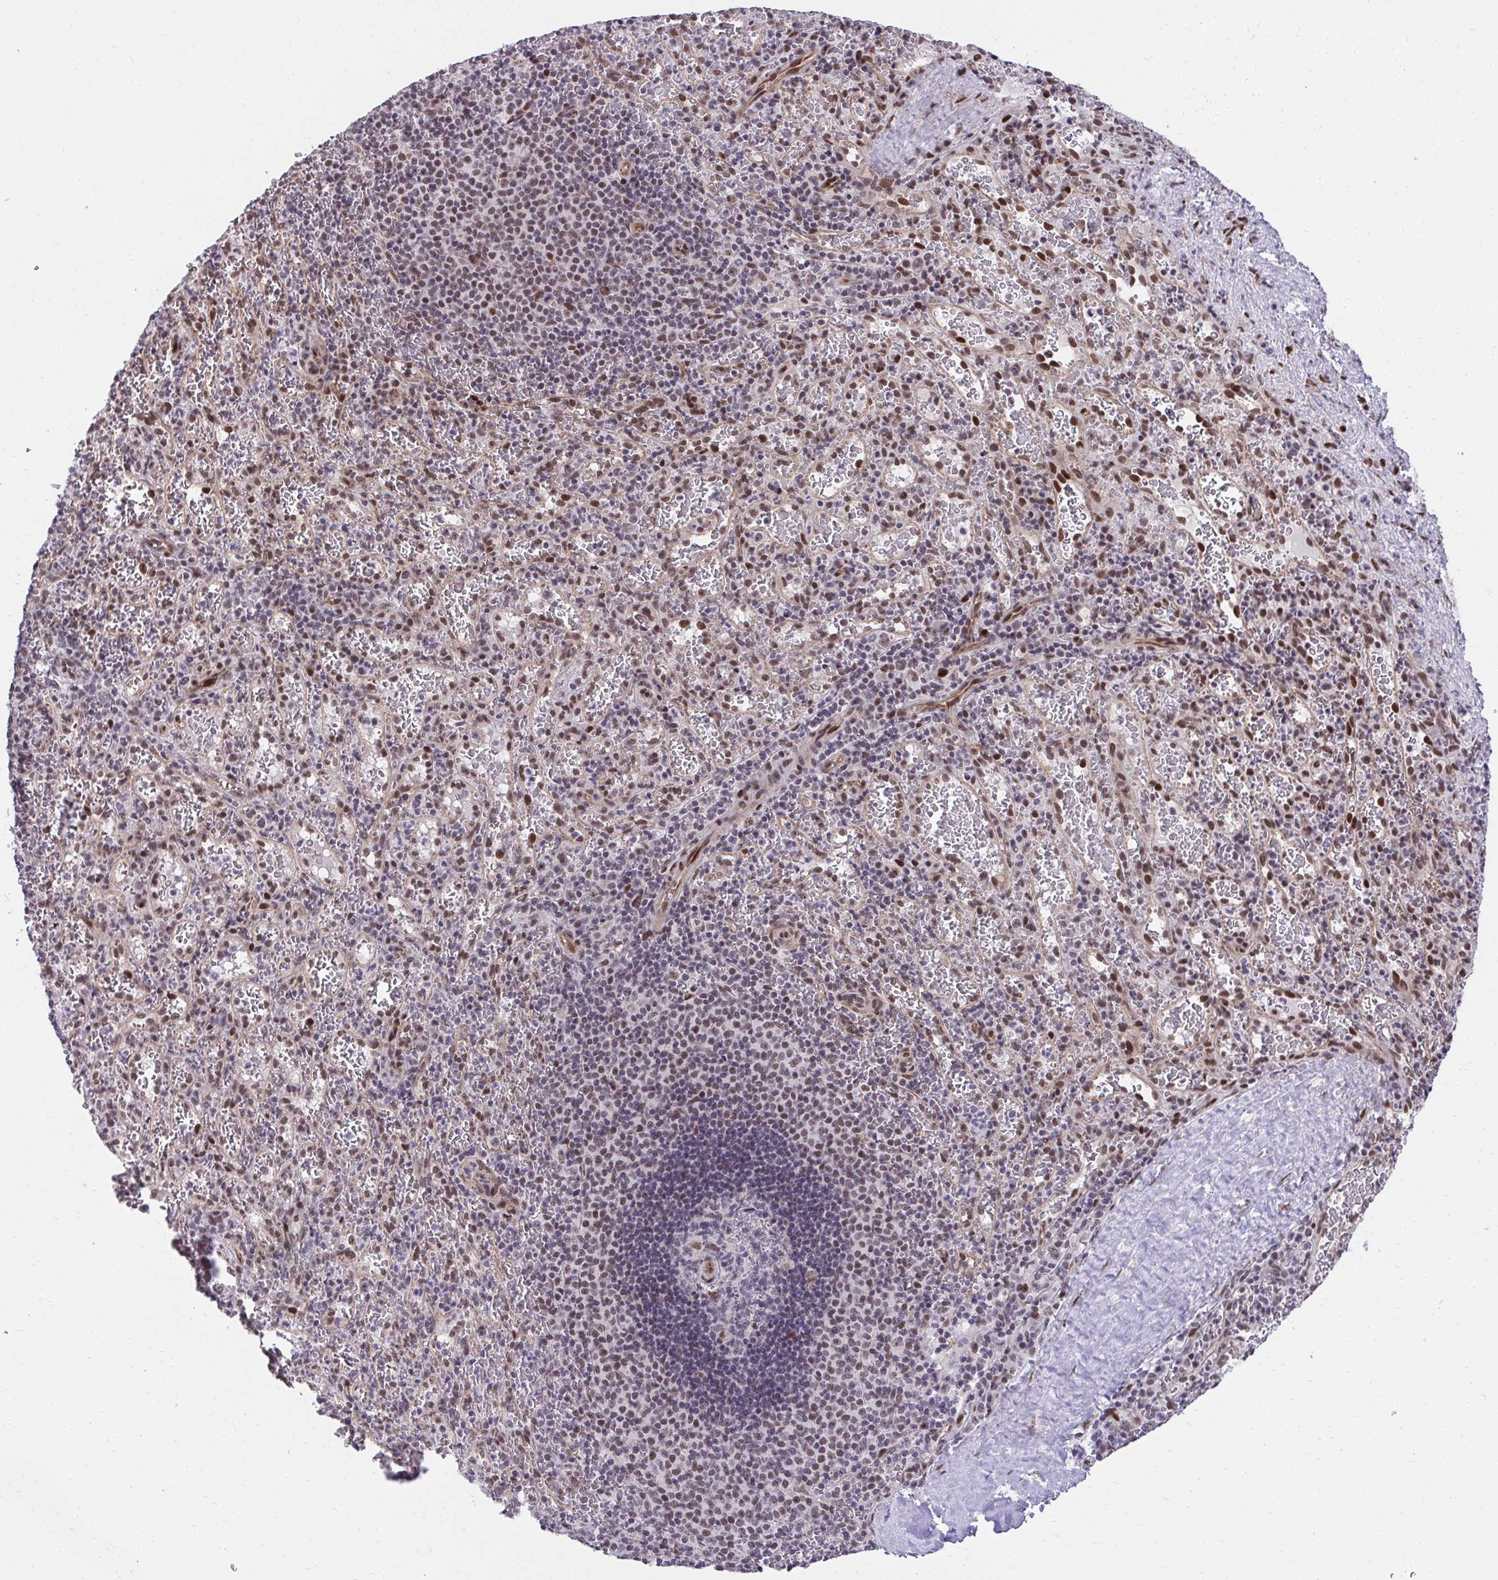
{"staining": {"intensity": "moderate", "quantity": "25%-75%", "location": "nuclear"}, "tissue": "spleen", "cell_type": "Cells in red pulp", "image_type": "normal", "snomed": [{"axis": "morphology", "description": "Normal tissue, NOS"}, {"axis": "topography", "description": "Spleen"}], "caption": "Immunohistochemical staining of normal spleen displays medium levels of moderate nuclear staining in approximately 25%-75% of cells in red pulp. Nuclei are stained in blue.", "gene": "HOXA4", "patient": {"sex": "male", "age": 57}}